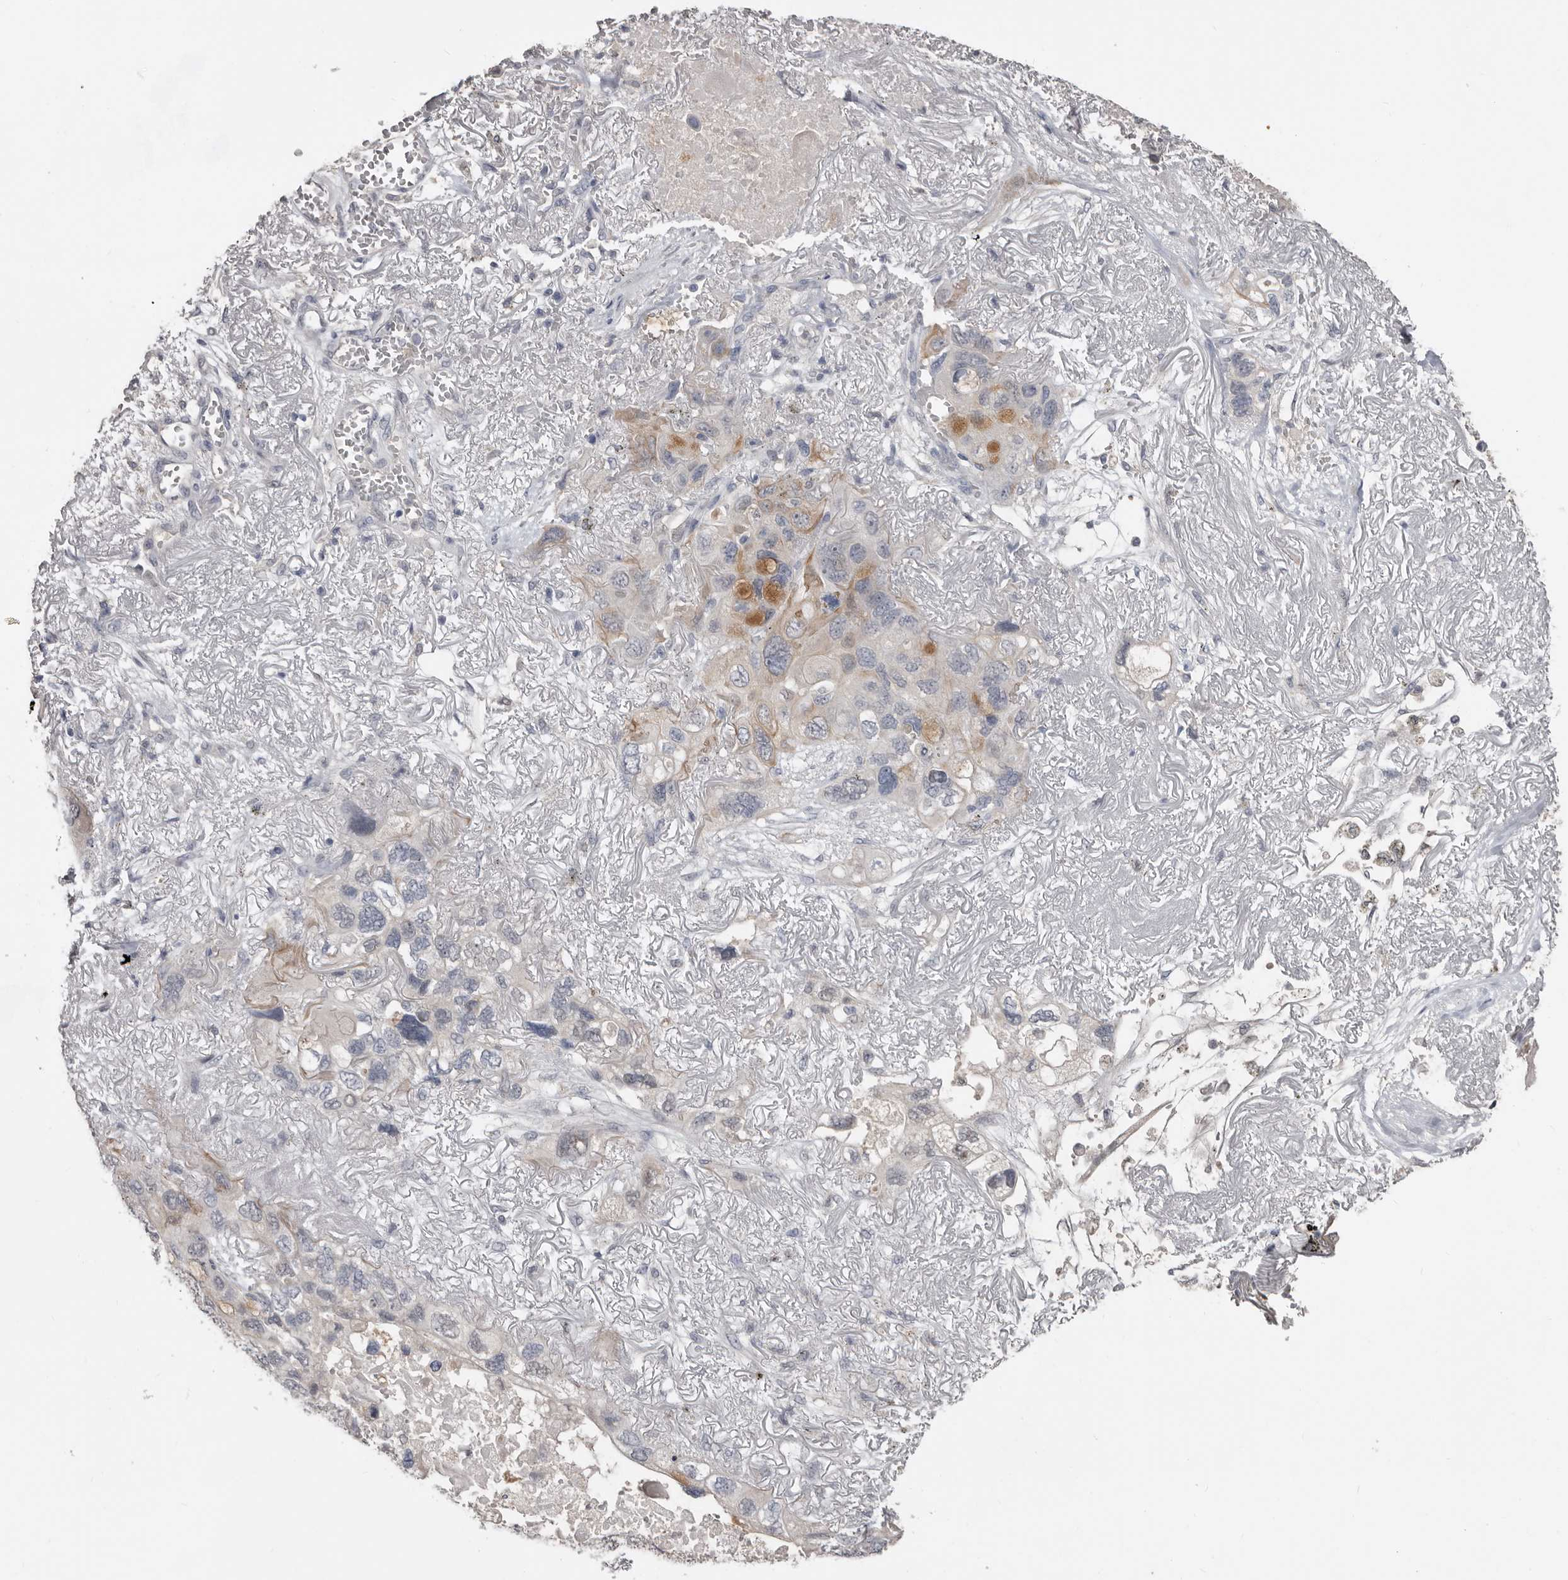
{"staining": {"intensity": "moderate", "quantity": "<25%", "location": "cytoplasmic/membranous,nuclear"}, "tissue": "lung cancer", "cell_type": "Tumor cells", "image_type": "cancer", "snomed": [{"axis": "morphology", "description": "Squamous cell carcinoma, NOS"}, {"axis": "topography", "description": "Lung"}], "caption": "Lung squamous cell carcinoma was stained to show a protein in brown. There is low levels of moderate cytoplasmic/membranous and nuclear positivity in about <25% of tumor cells.", "gene": "RBKS", "patient": {"sex": "female", "age": 73}}